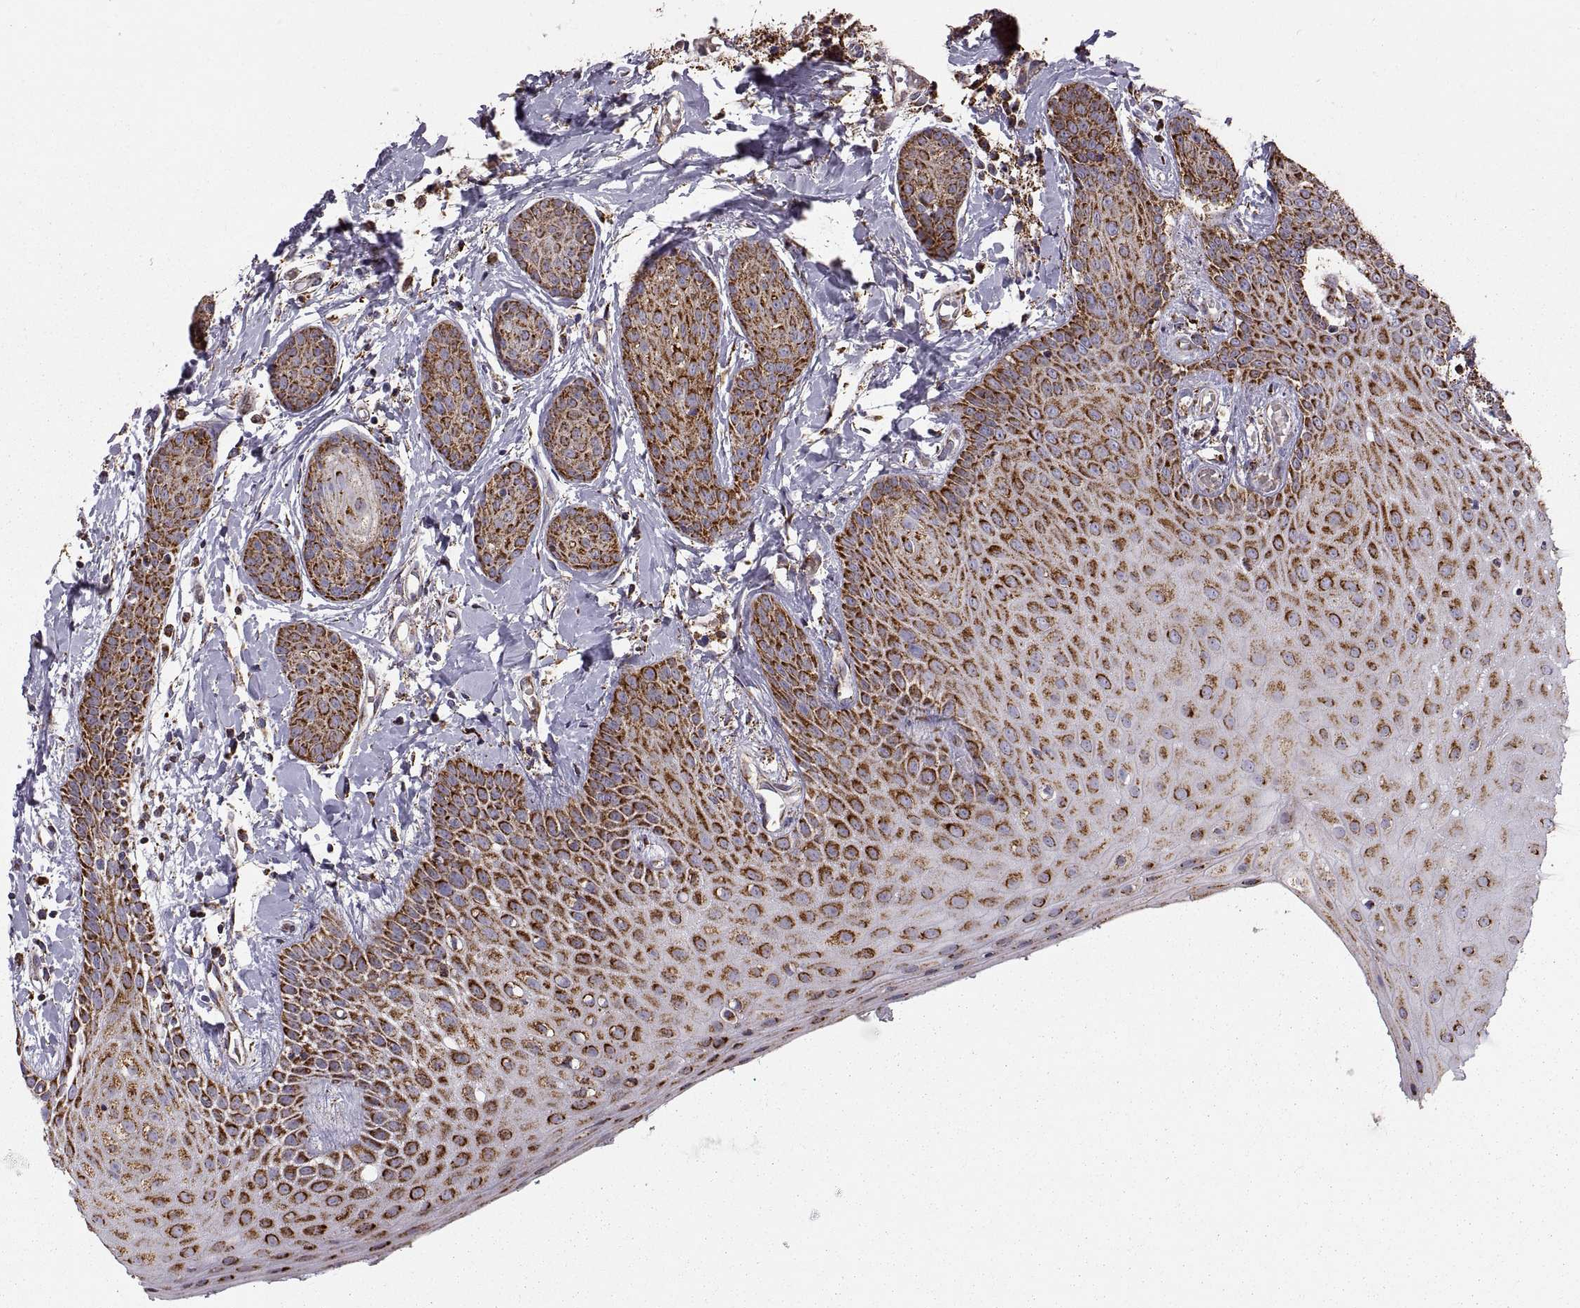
{"staining": {"intensity": "strong", "quantity": ">75%", "location": "cytoplasmic/membranous"}, "tissue": "head and neck cancer", "cell_type": "Tumor cells", "image_type": "cancer", "snomed": [{"axis": "morphology", "description": "Normal tissue, NOS"}, {"axis": "morphology", "description": "Squamous cell carcinoma, NOS"}, {"axis": "topography", "description": "Oral tissue"}, {"axis": "topography", "description": "Salivary gland"}, {"axis": "topography", "description": "Head-Neck"}], "caption": "Brown immunohistochemical staining in human squamous cell carcinoma (head and neck) exhibits strong cytoplasmic/membranous staining in about >75% of tumor cells.", "gene": "ARSD", "patient": {"sex": "female", "age": 62}}